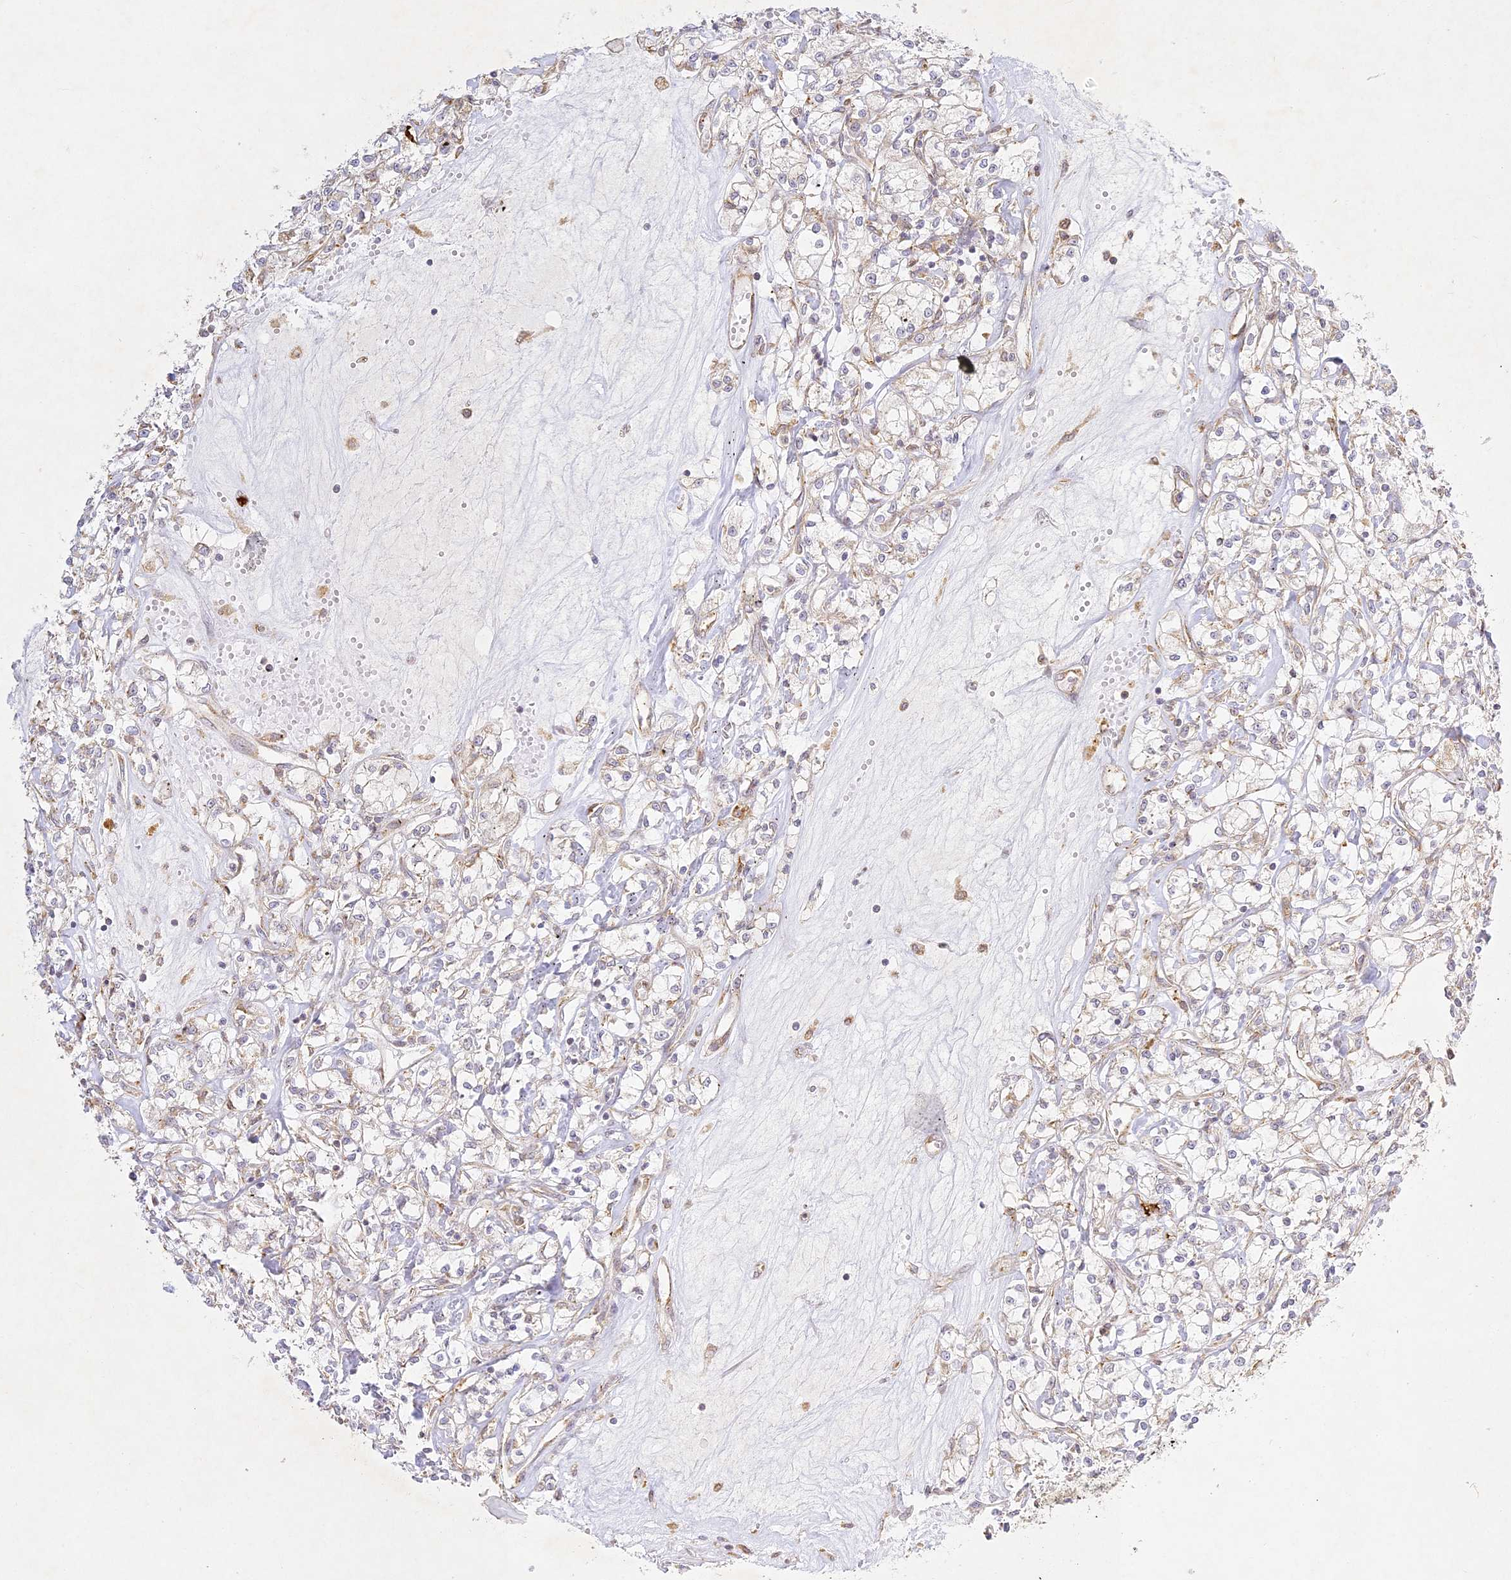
{"staining": {"intensity": "negative", "quantity": "none", "location": "none"}, "tissue": "renal cancer", "cell_type": "Tumor cells", "image_type": "cancer", "snomed": [{"axis": "morphology", "description": "Adenocarcinoma, NOS"}, {"axis": "topography", "description": "Kidney"}], "caption": "Renal adenocarcinoma was stained to show a protein in brown. There is no significant positivity in tumor cells.", "gene": "SLC30A5", "patient": {"sex": "female", "age": 59}}